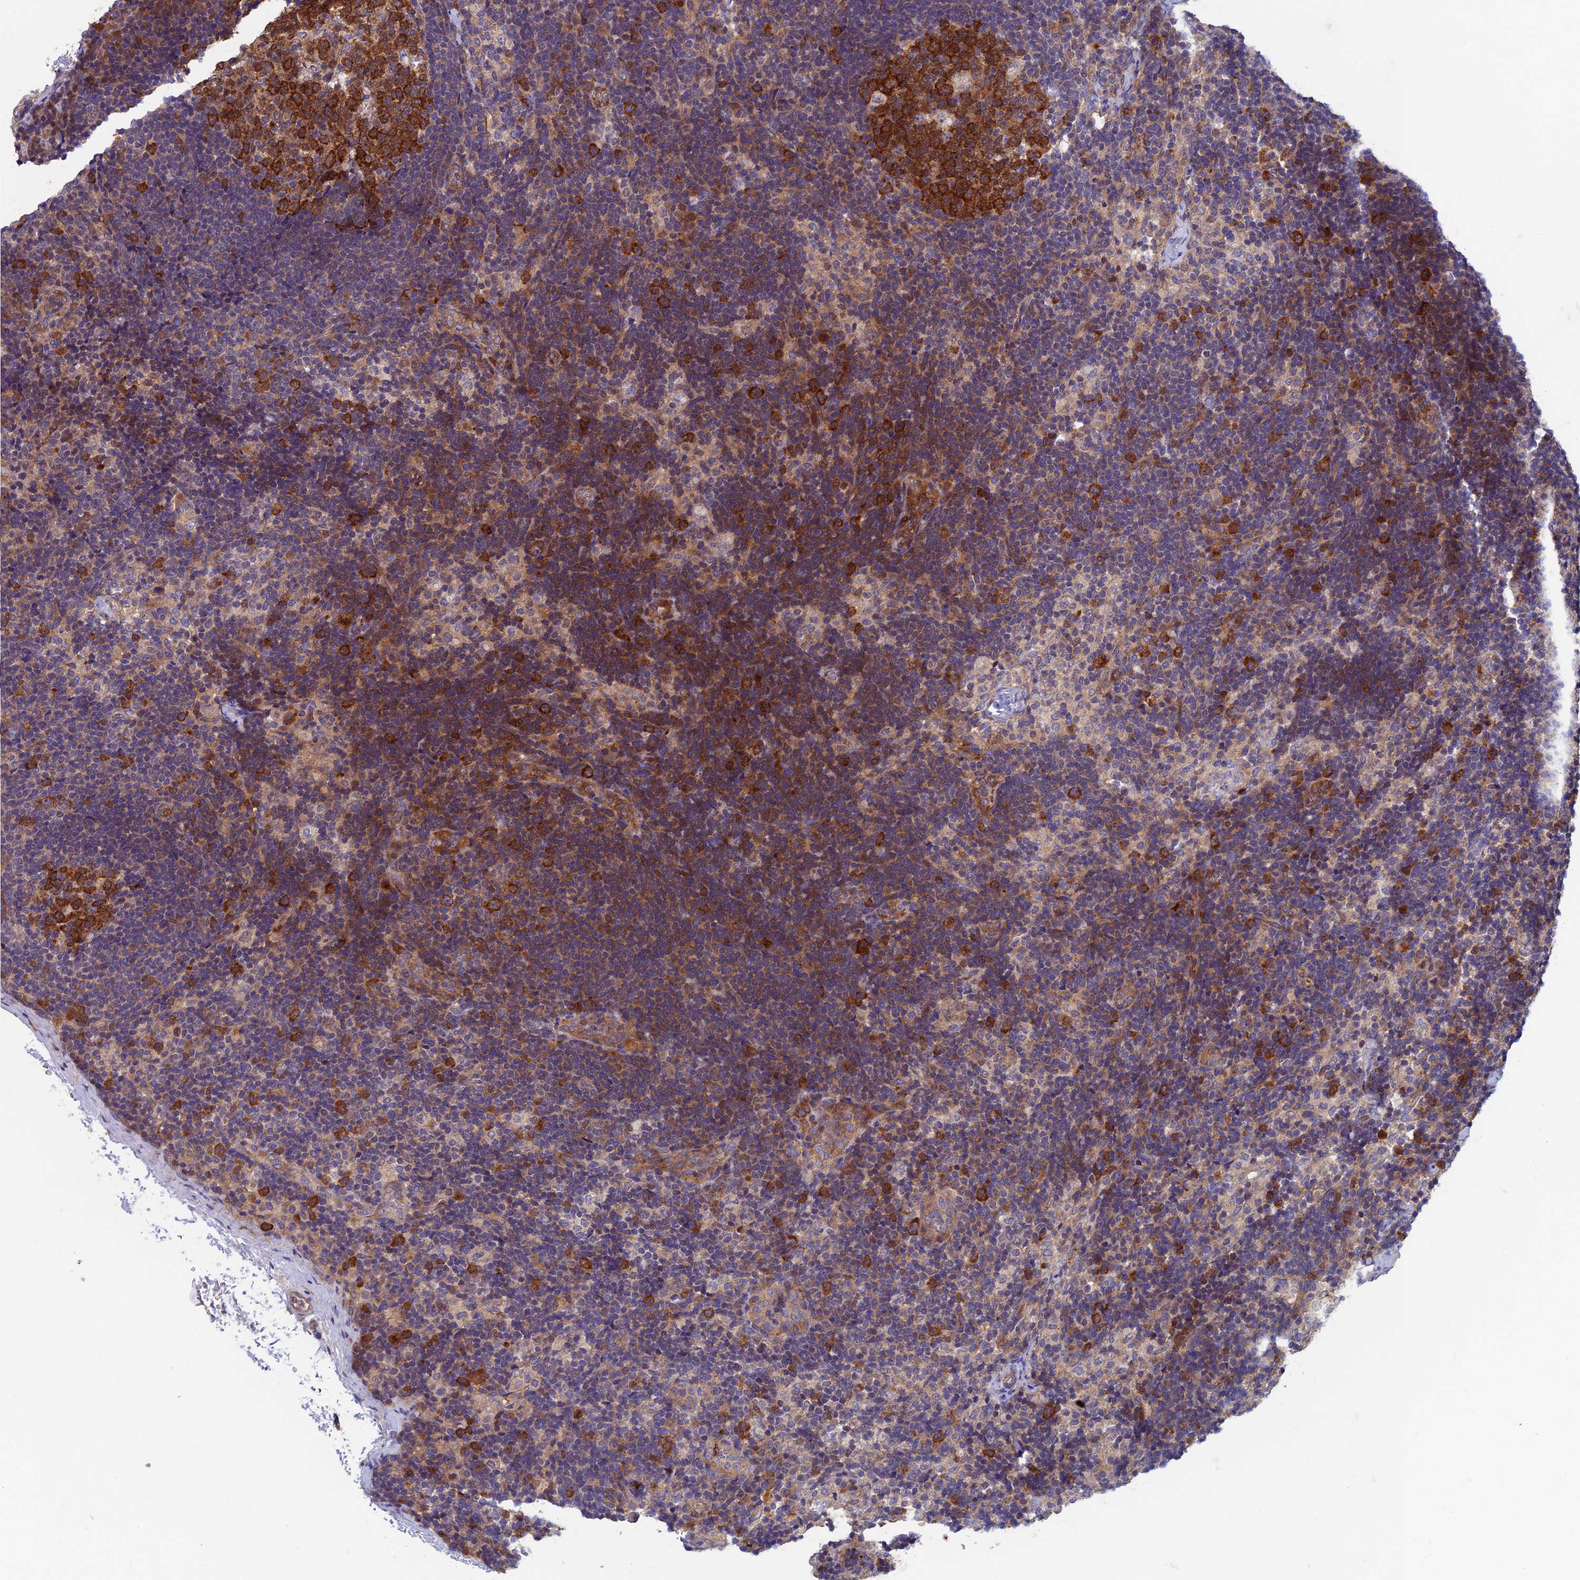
{"staining": {"intensity": "strong", "quantity": "25%-75%", "location": "cytoplasmic/membranous"}, "tissue": "lymph node", "cell_type": "Germinal center cells", "image_type": "normal", "snomed": [{"axis": "morphology", "description": "Normal tissue, NOS"}, {"axis": "topography", "description": "Lymph node"}], "caption": "A high-resolution photomicrograph shows IHC staining of benign lymph node, which reveals strong cytoplasmic/membranous staining in about 25%-75% of germinal center cells. (DAB (3,3'-diaminobenzidine) IHC with brightfield microscopy, high magnification).", "gene": "NCAPG", "patient": {"sex": "female", "age": 22}}